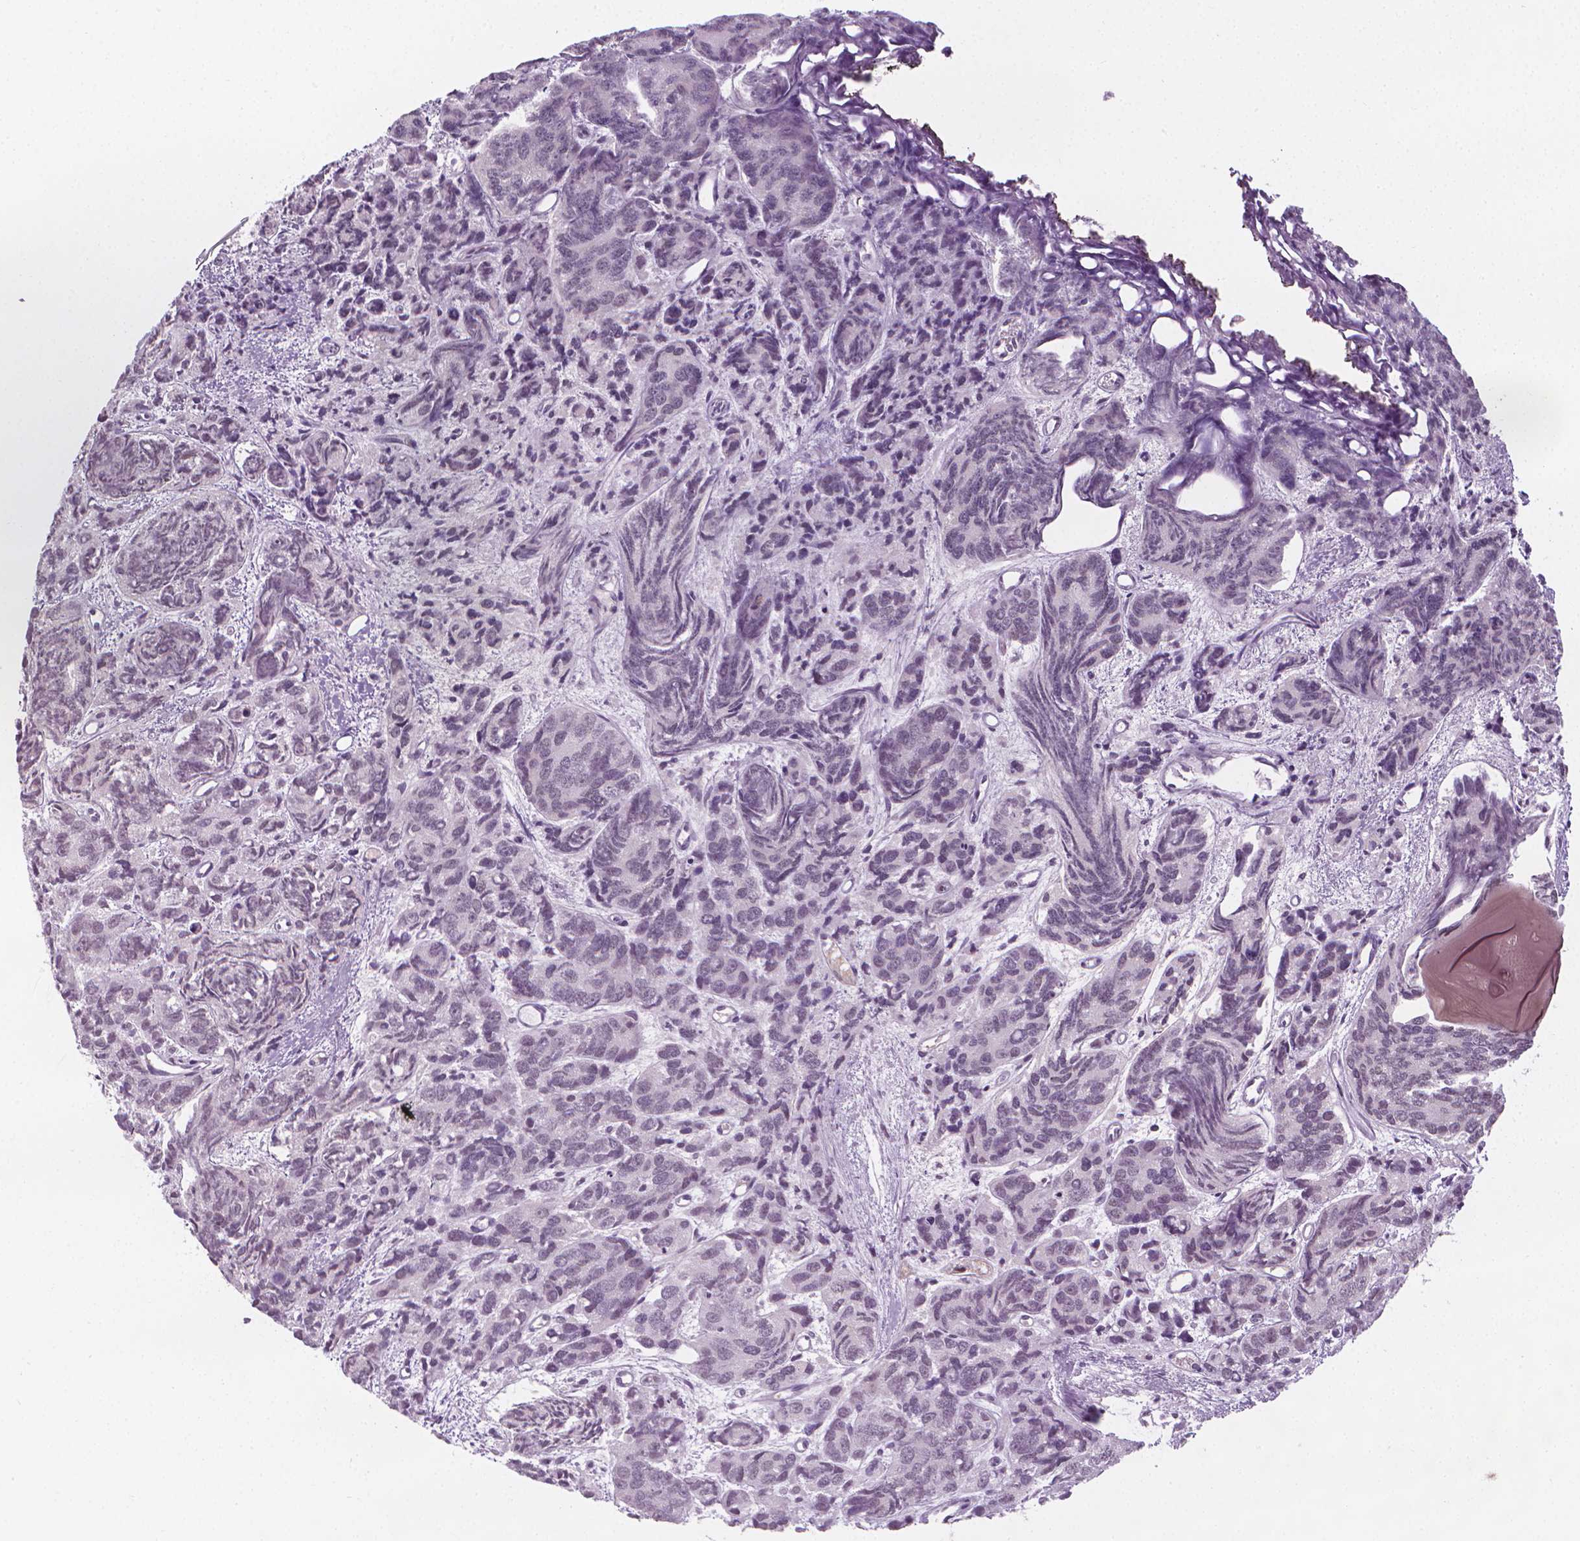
{"staining": {"intensity": "negative", "quantity": "none", "location": "none"}, "tissue": "prostate cancer", "cell_type": "Tumor cells", "image_type": "cancer", "snomed": [{"axis": "morphology", "description": "Adenocarcinoma, High grade"}, {"axis": "topography", "description": "Prostate"}], "caption": "Immunohistochemistry micrograph of prostate cancer stained for a protein (brown), which demonstrates no expression in tumor cells.", "gene": "CDKN1C", "patient": {"sex": "male", "age": 77}}